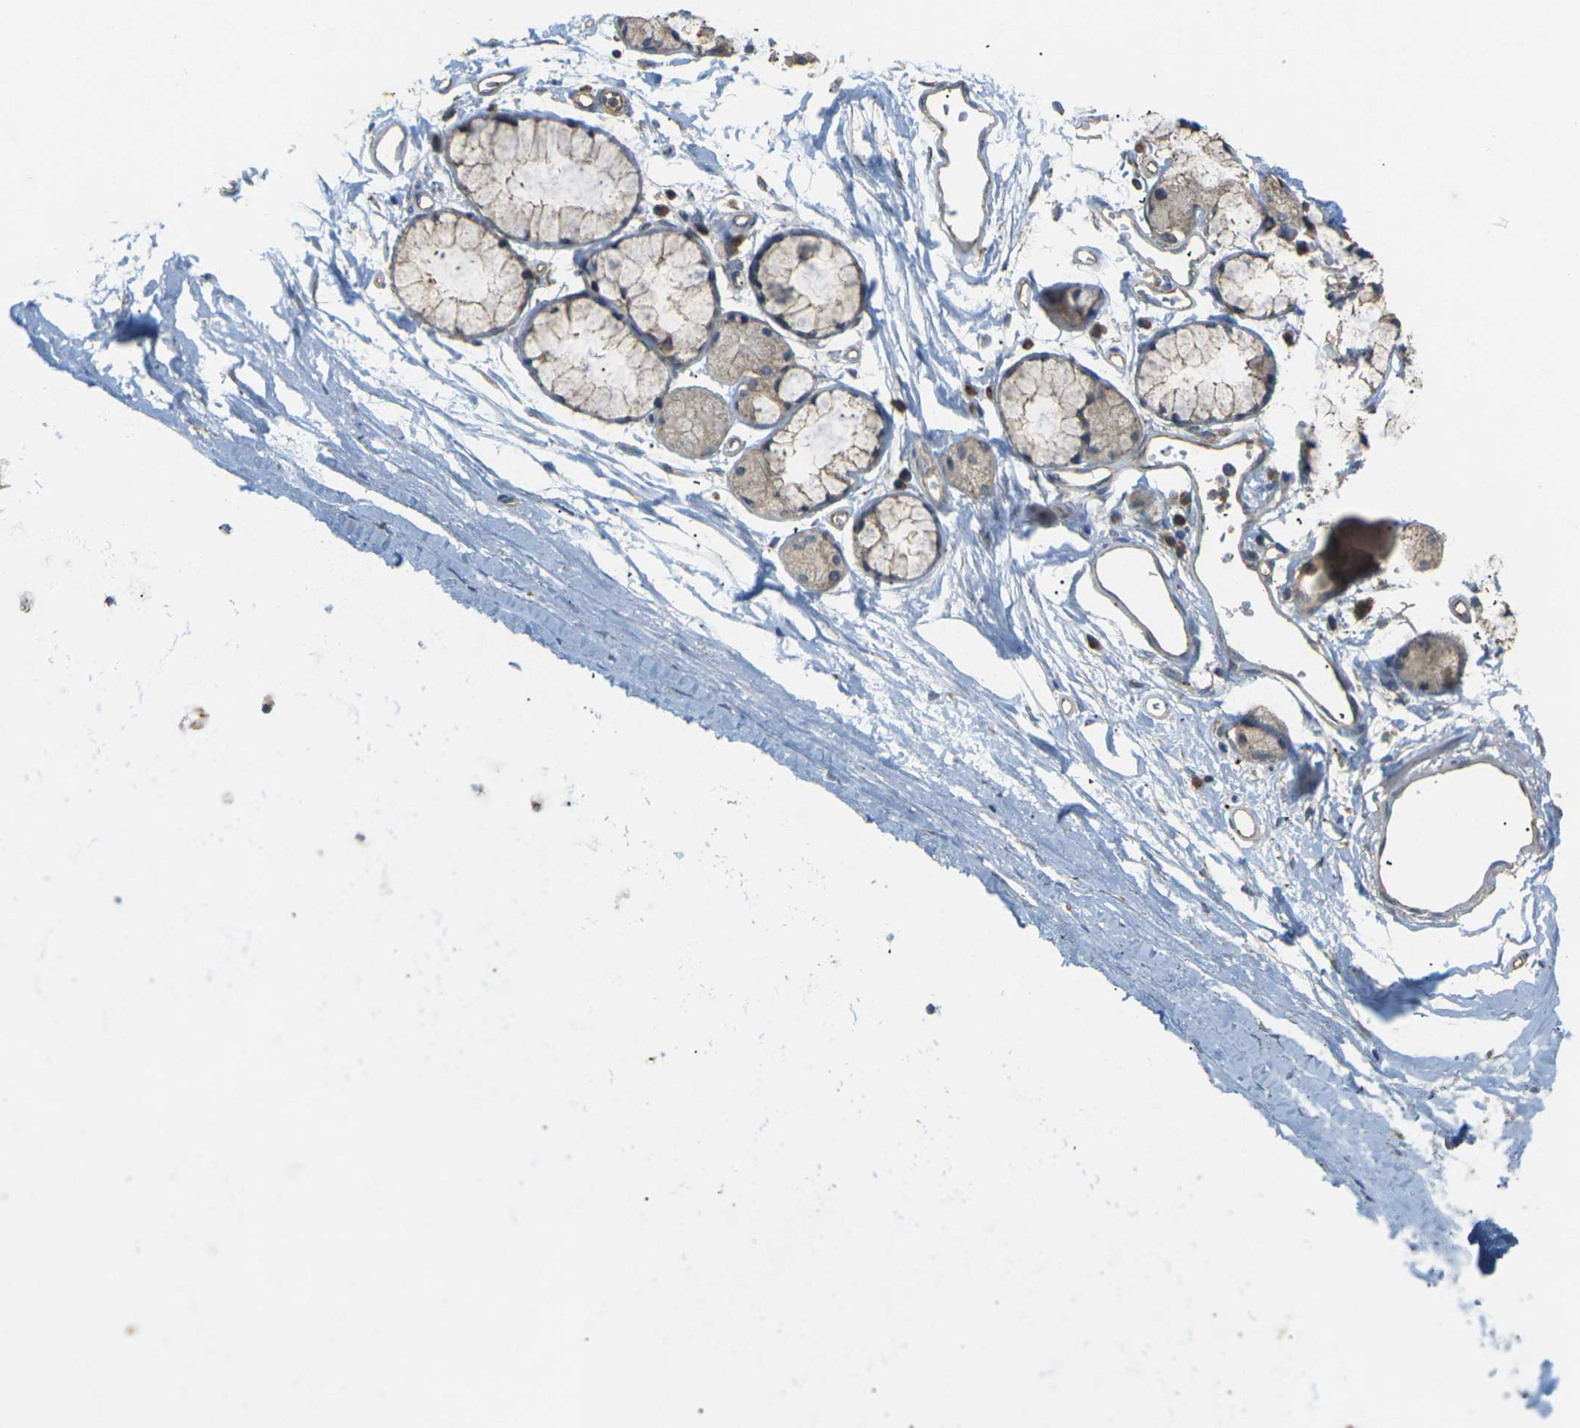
{"staining": {"intensity": "weak", "quantity": ">75%", "location": "cytoplasmic/membranous"}, "tissue": "adipose tissue", "cell_type": "Adipocytes", "image_type": "normal", "snomed": [{"axis": "morphology", "description": "Normal tissue, NOS"}, {"axis": "topography", "description": "Bronchus"}], "caption": "Immunohistochemistry staining of normal adipose tissue, which displays low levels of weak cytoplasmic/membranous staining in about >75% of adipocytes indicating weak cytoplasmic/membranous protein staining. The staining was performed using DAB (brown) for protein detection and nuclei were counterstained in hematoxylin (blue).", "gene": "KSR1", "patient": {"sex": "female", "age": 73}}